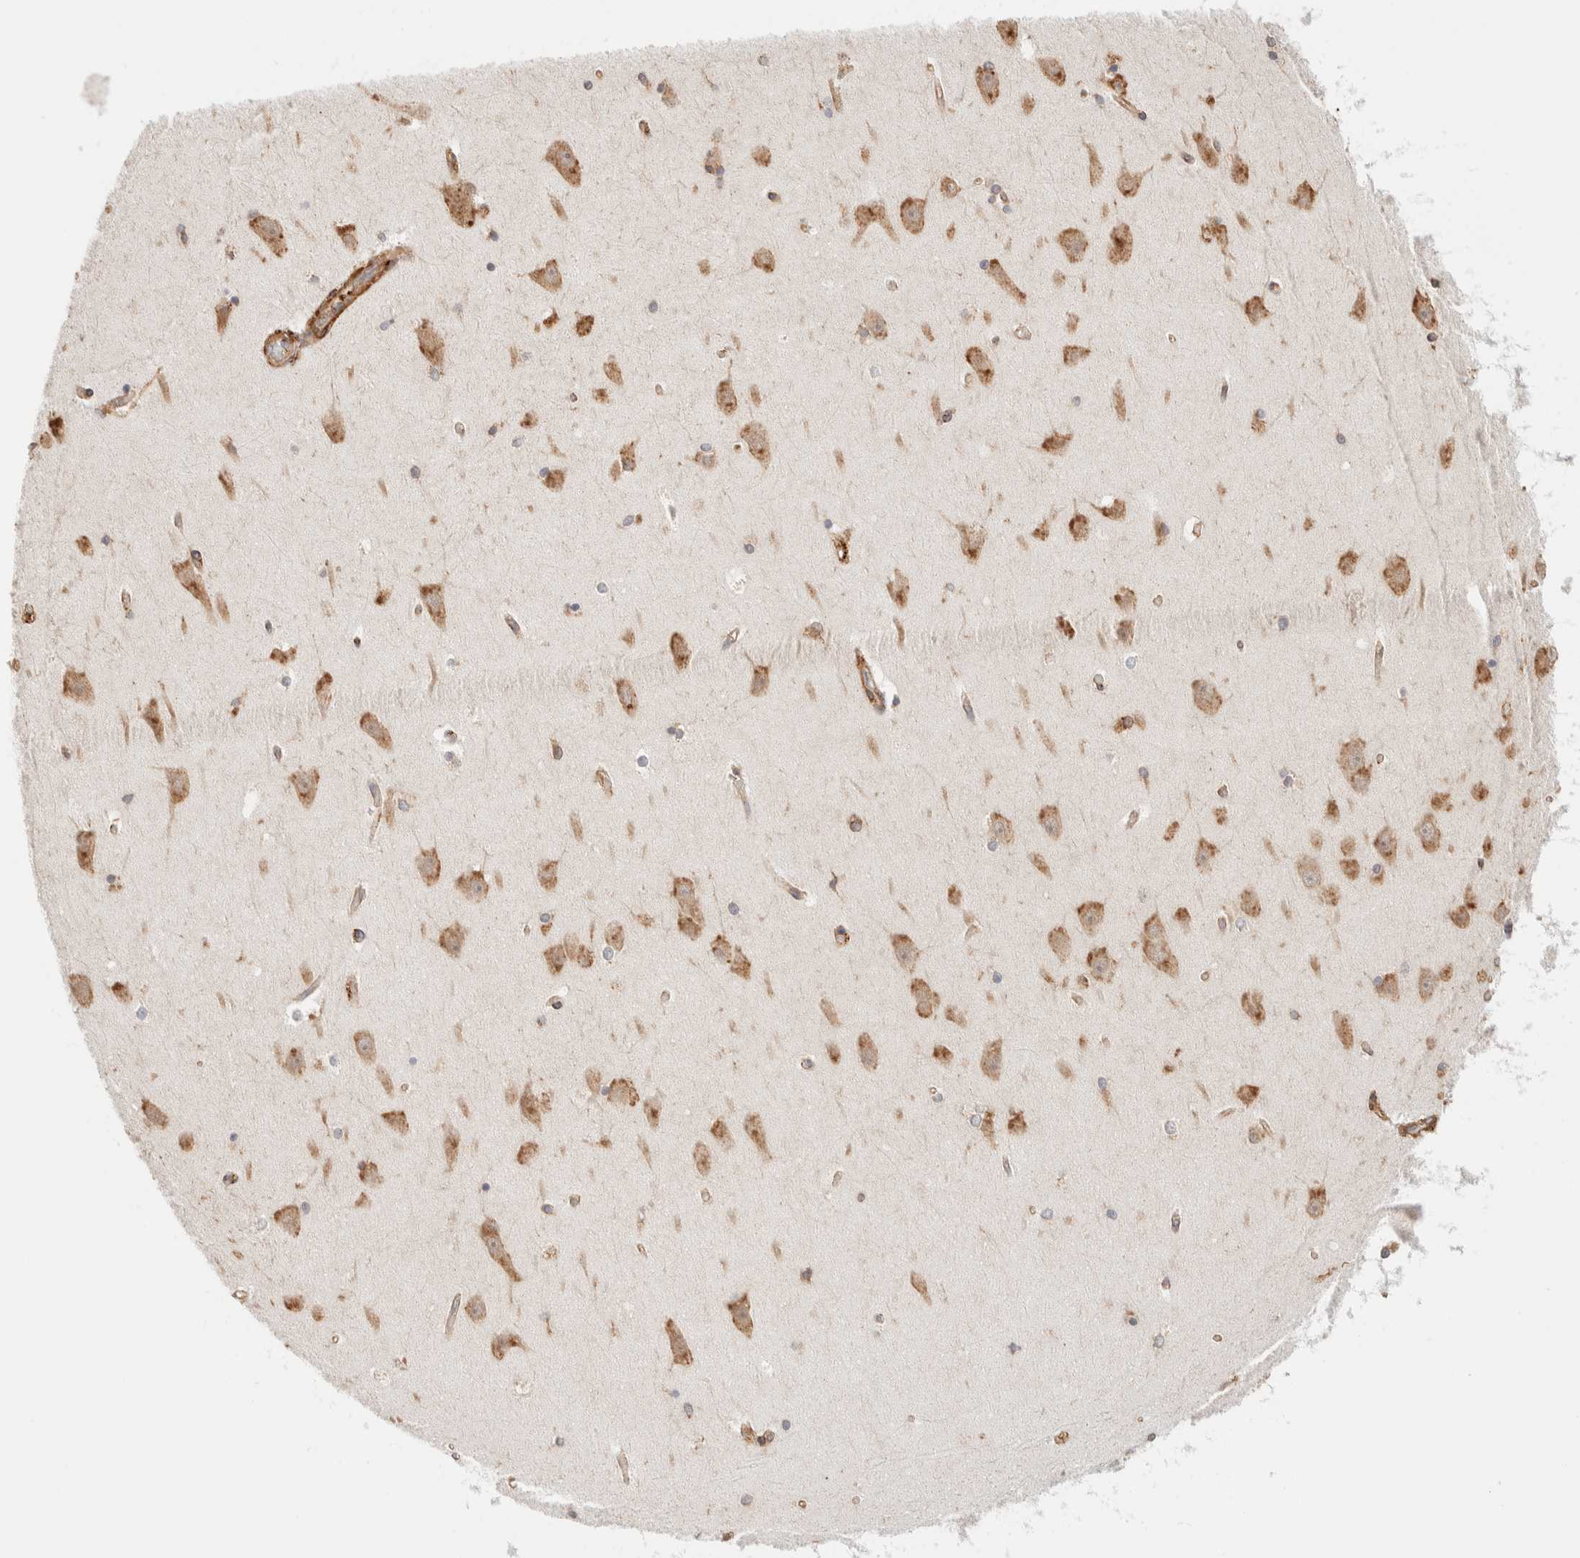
{"staining": {"intensity": "negative", "quantity": "none", "location": "none"}, "tissue": "hippocampus", "cell_type": "Glial cells", "image_type": "normal", "snomed": [{"axis": "morphology", "description": "Normal tissue, NOS"}, {"axis": "topography", "description": "Hippocampus"}], "caption": "Protein analysis of benign hippocampus demonstrates no significant expression in glial cells.", "gene": "INTS1", "patient": {"sex": "male", "age": 45}}